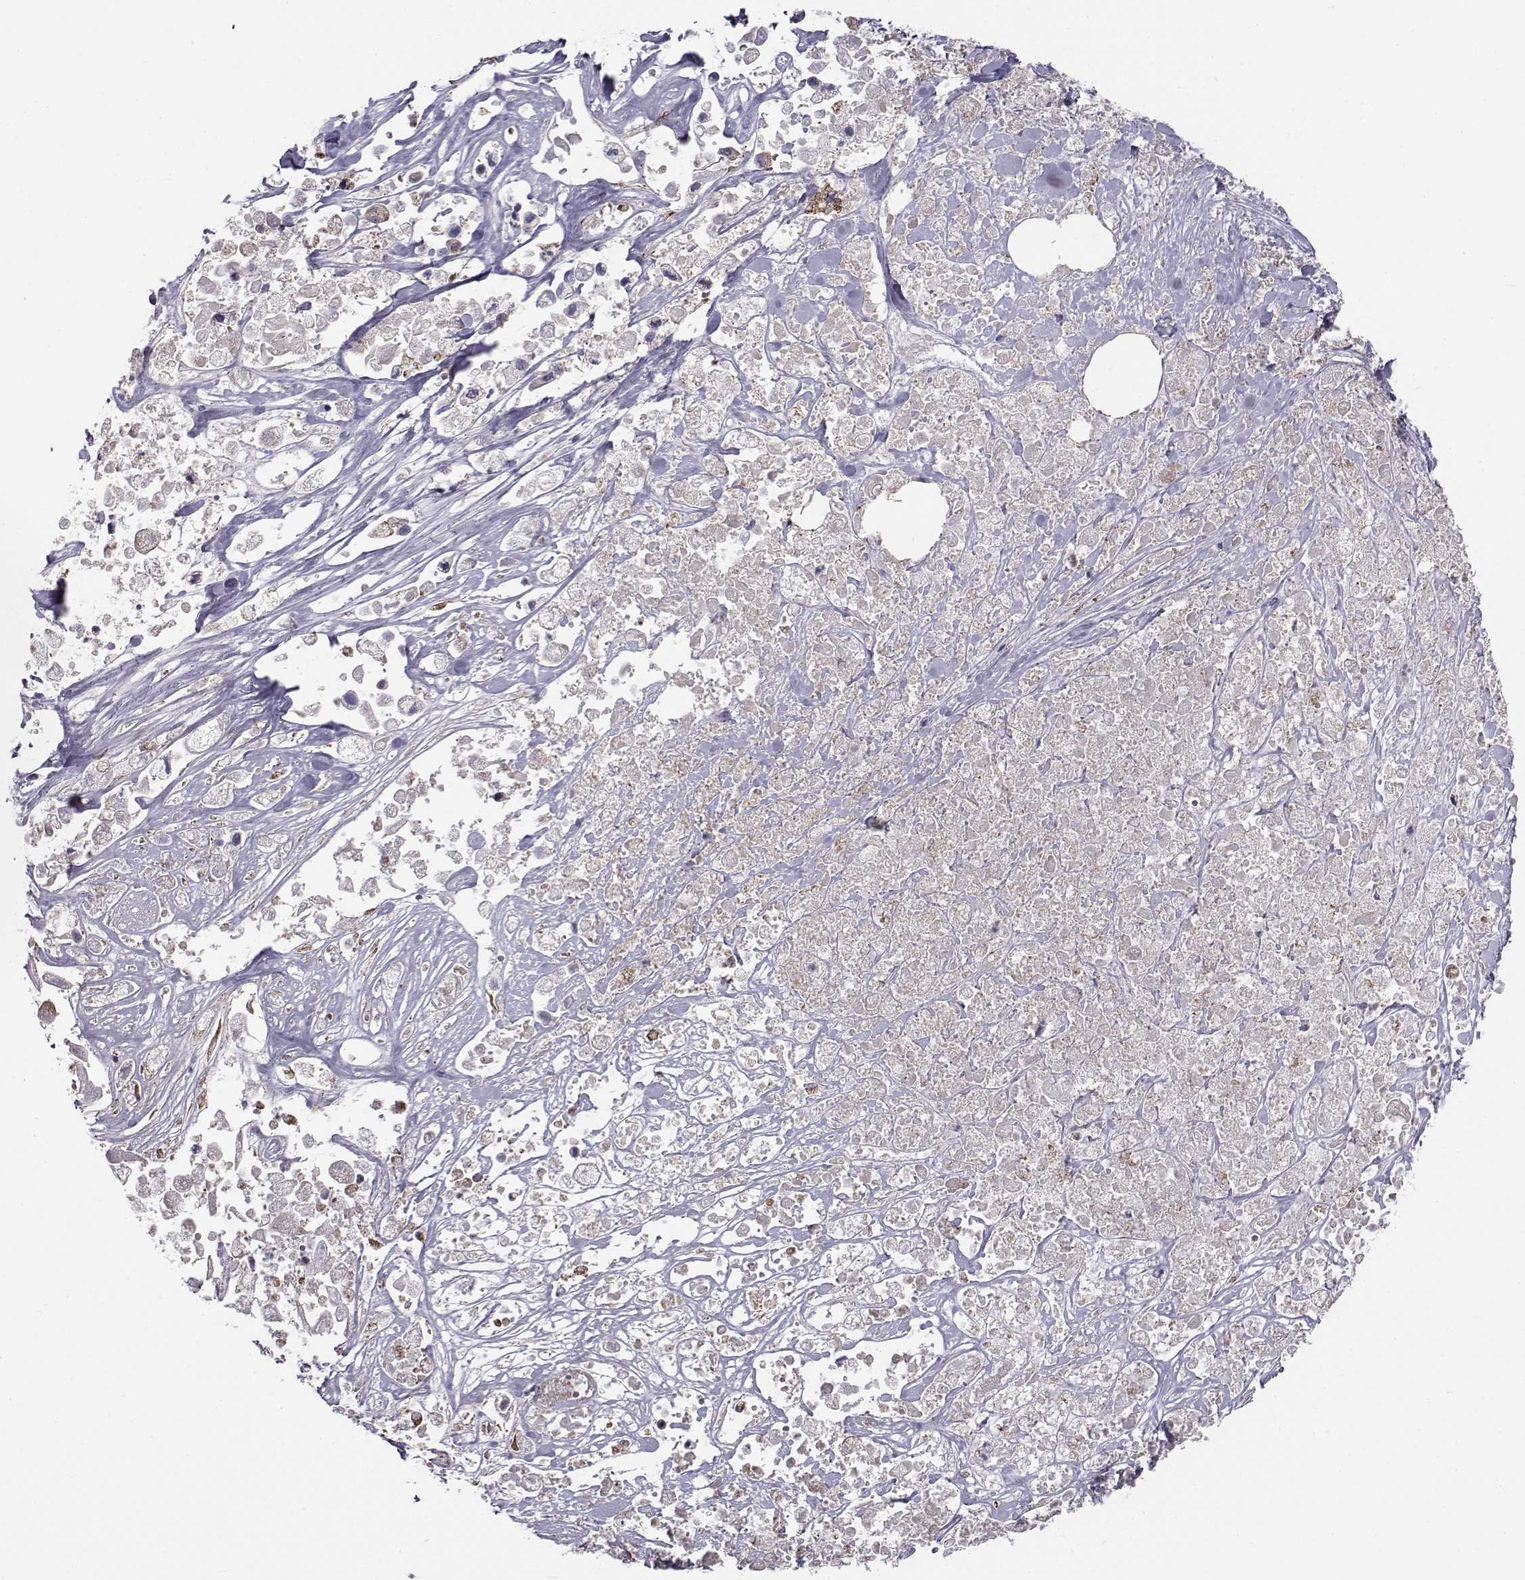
{"staining": {"intensity": "negative", "quantity": "none", "location": "none"}, "tissue": "pancreatic cancer", "cell_type": "Tumor cells", "image_type": "cancer", "snomed": [{"axis": "morphology", "description": "Adenocarcinoma, NOS"}, {"axis": "topography", "description": "Pancreas"}], "caption": "Immunohistochemistry (IHC) of human pancreatic cancer (adenocarcinoma) displays no expression in tumor cells.", "gene": "LRRC27", "patient": {"sex": "male", "age": 44}}